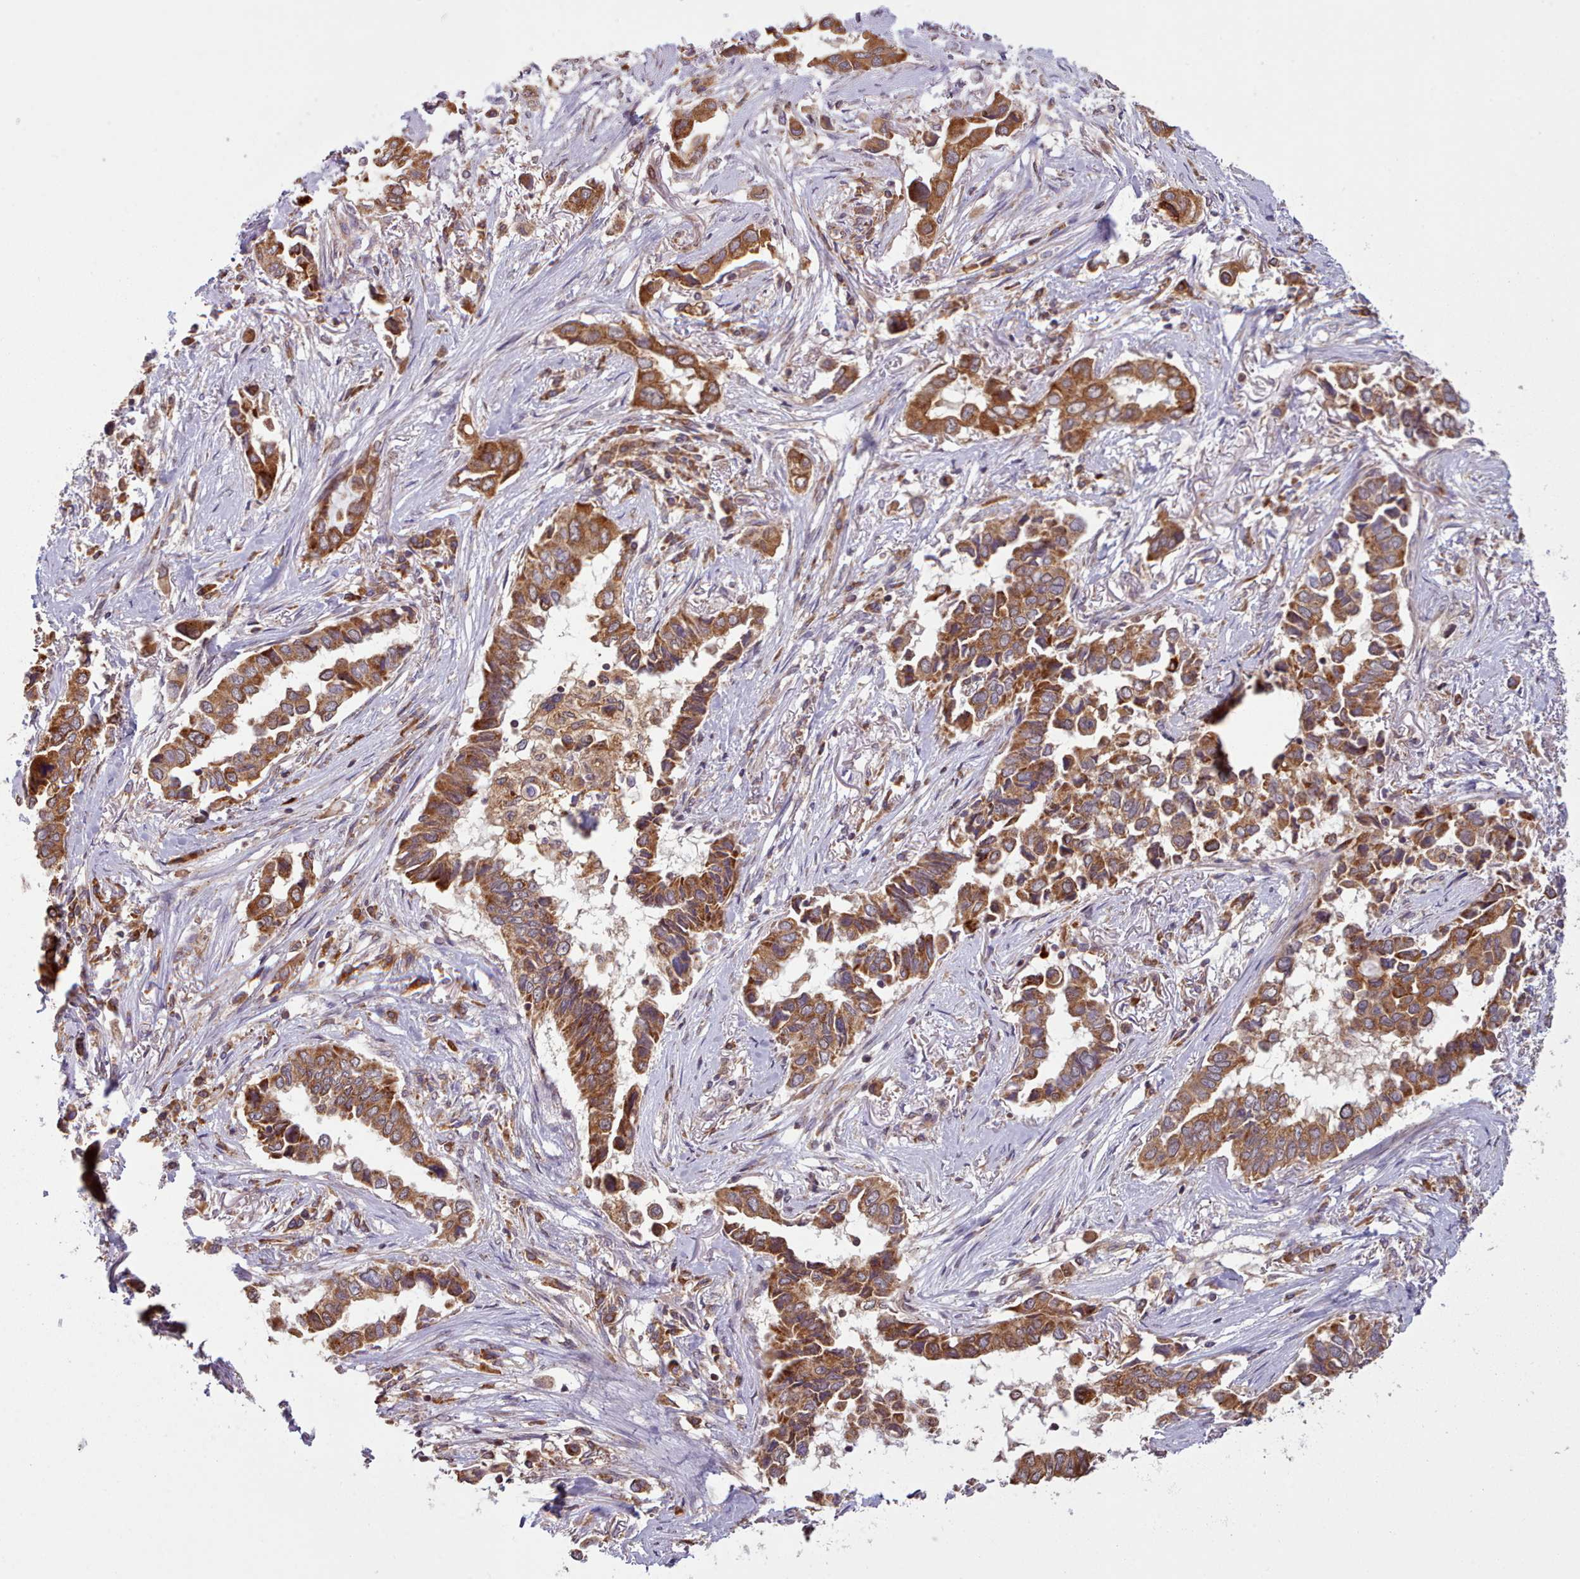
{"staining": {"intensity": "strong", "quantity": ">75%", "location": "cytoplasmic/membranous"}, "tissue": "lung cancer", "cell_type": "Tumor cells", "image_type": "cancer", "snomed": [{"axis": "morphology", "description": "Adenocarcinoma, NOS"}, {"axis": "topography", "description": "Lung"}], "caption": "Tumor cells show high levels of strong cytoplasmic/membranous expression in about >75% of cells in human adenocarcinoma (lung).", "gene": "CRYBG1", "patient": {"sex": "female", "age": 76}}